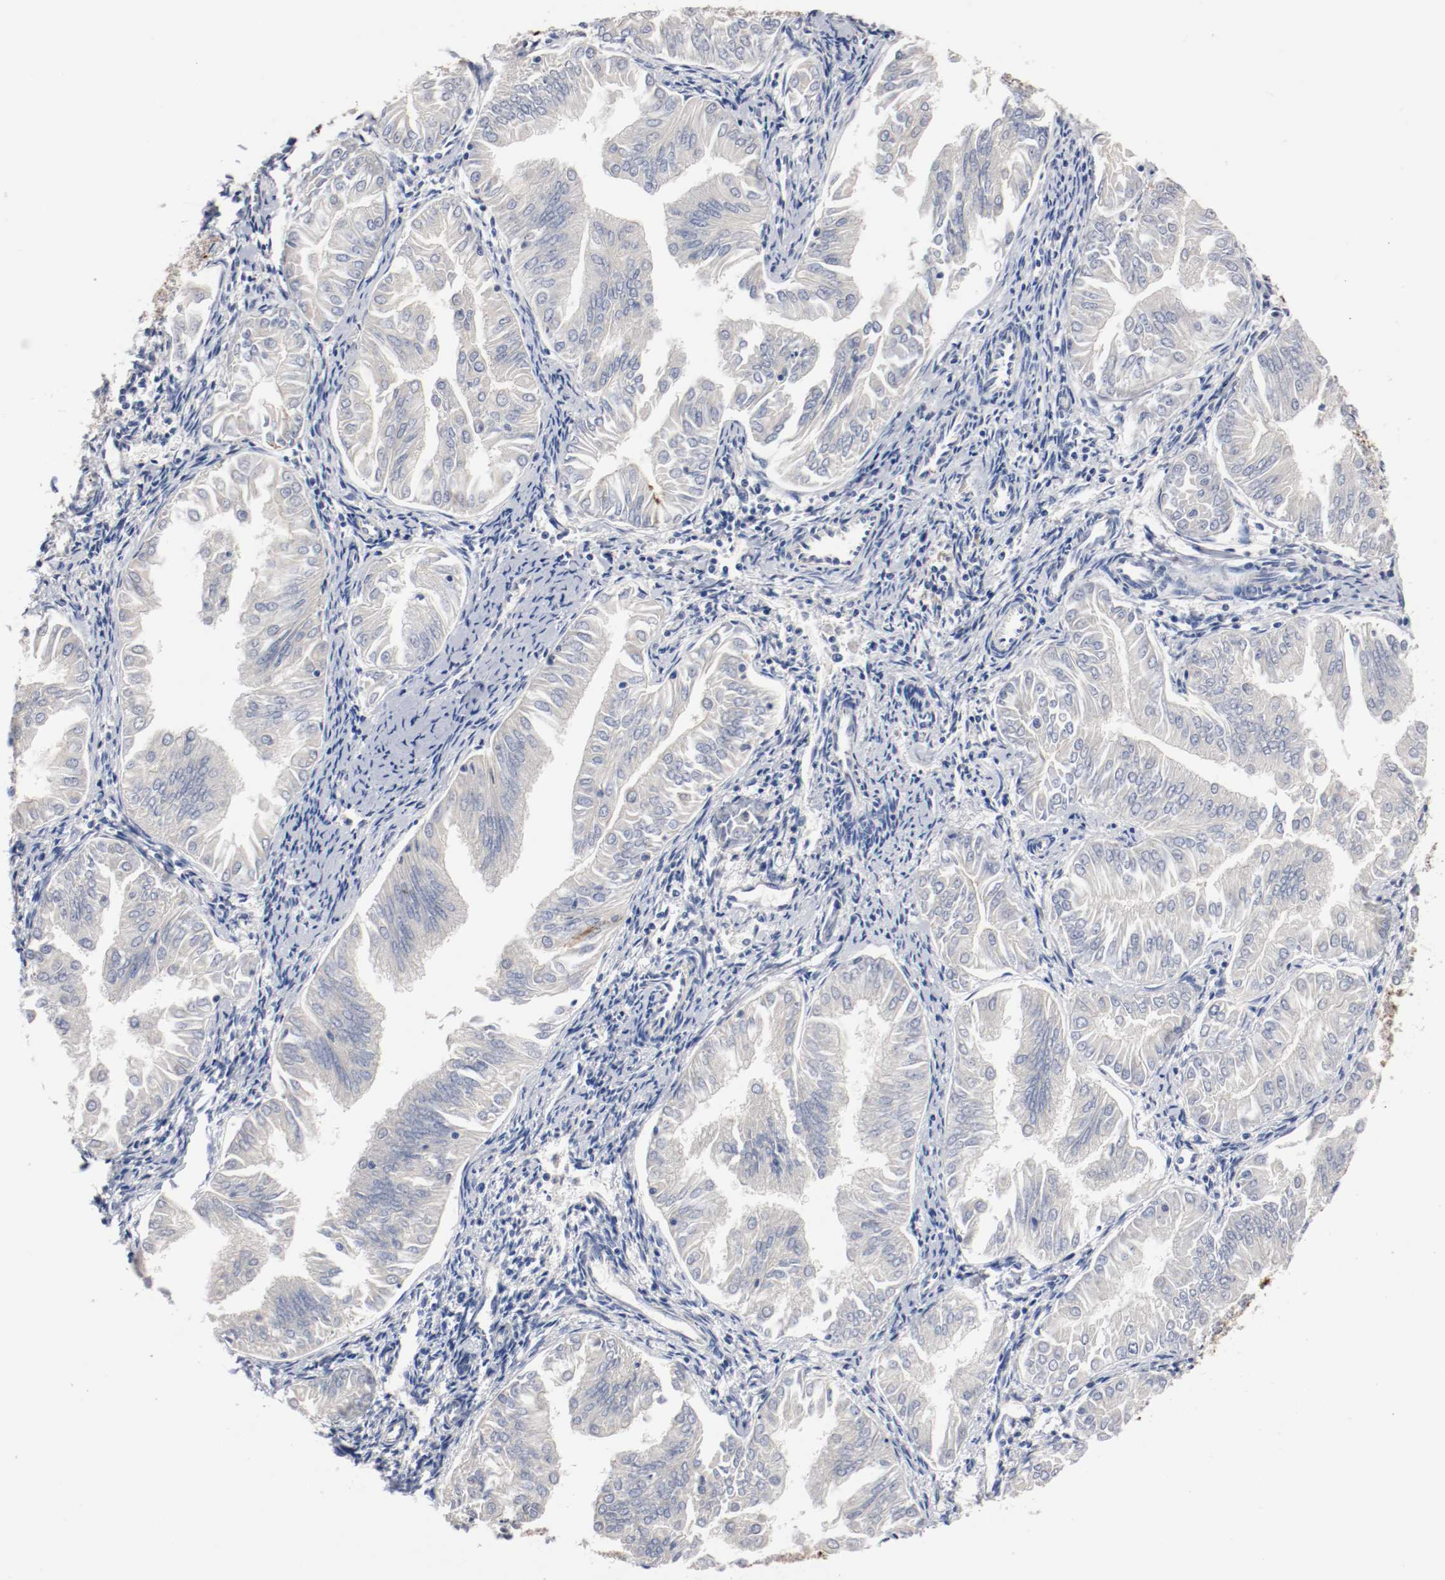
{"staining": {"intensity": "negative", "quantity": "none", "location": "none"}, "tissue": "endometrial cancer", "cell_type": "Tumor cells", "image_type": "cancer", "snomed": [{"axis": "morphology", "description": "Adenocarcinoma, NOS"}, {"axis": "topography", "description": "Endometrium"}], "caption": "DAB immunohistochemical staining of human endometrial cancer exhibits no significant staining in tumor cells.", "gene": "TNC", "patient": {"sex": "female", "age": 53}}